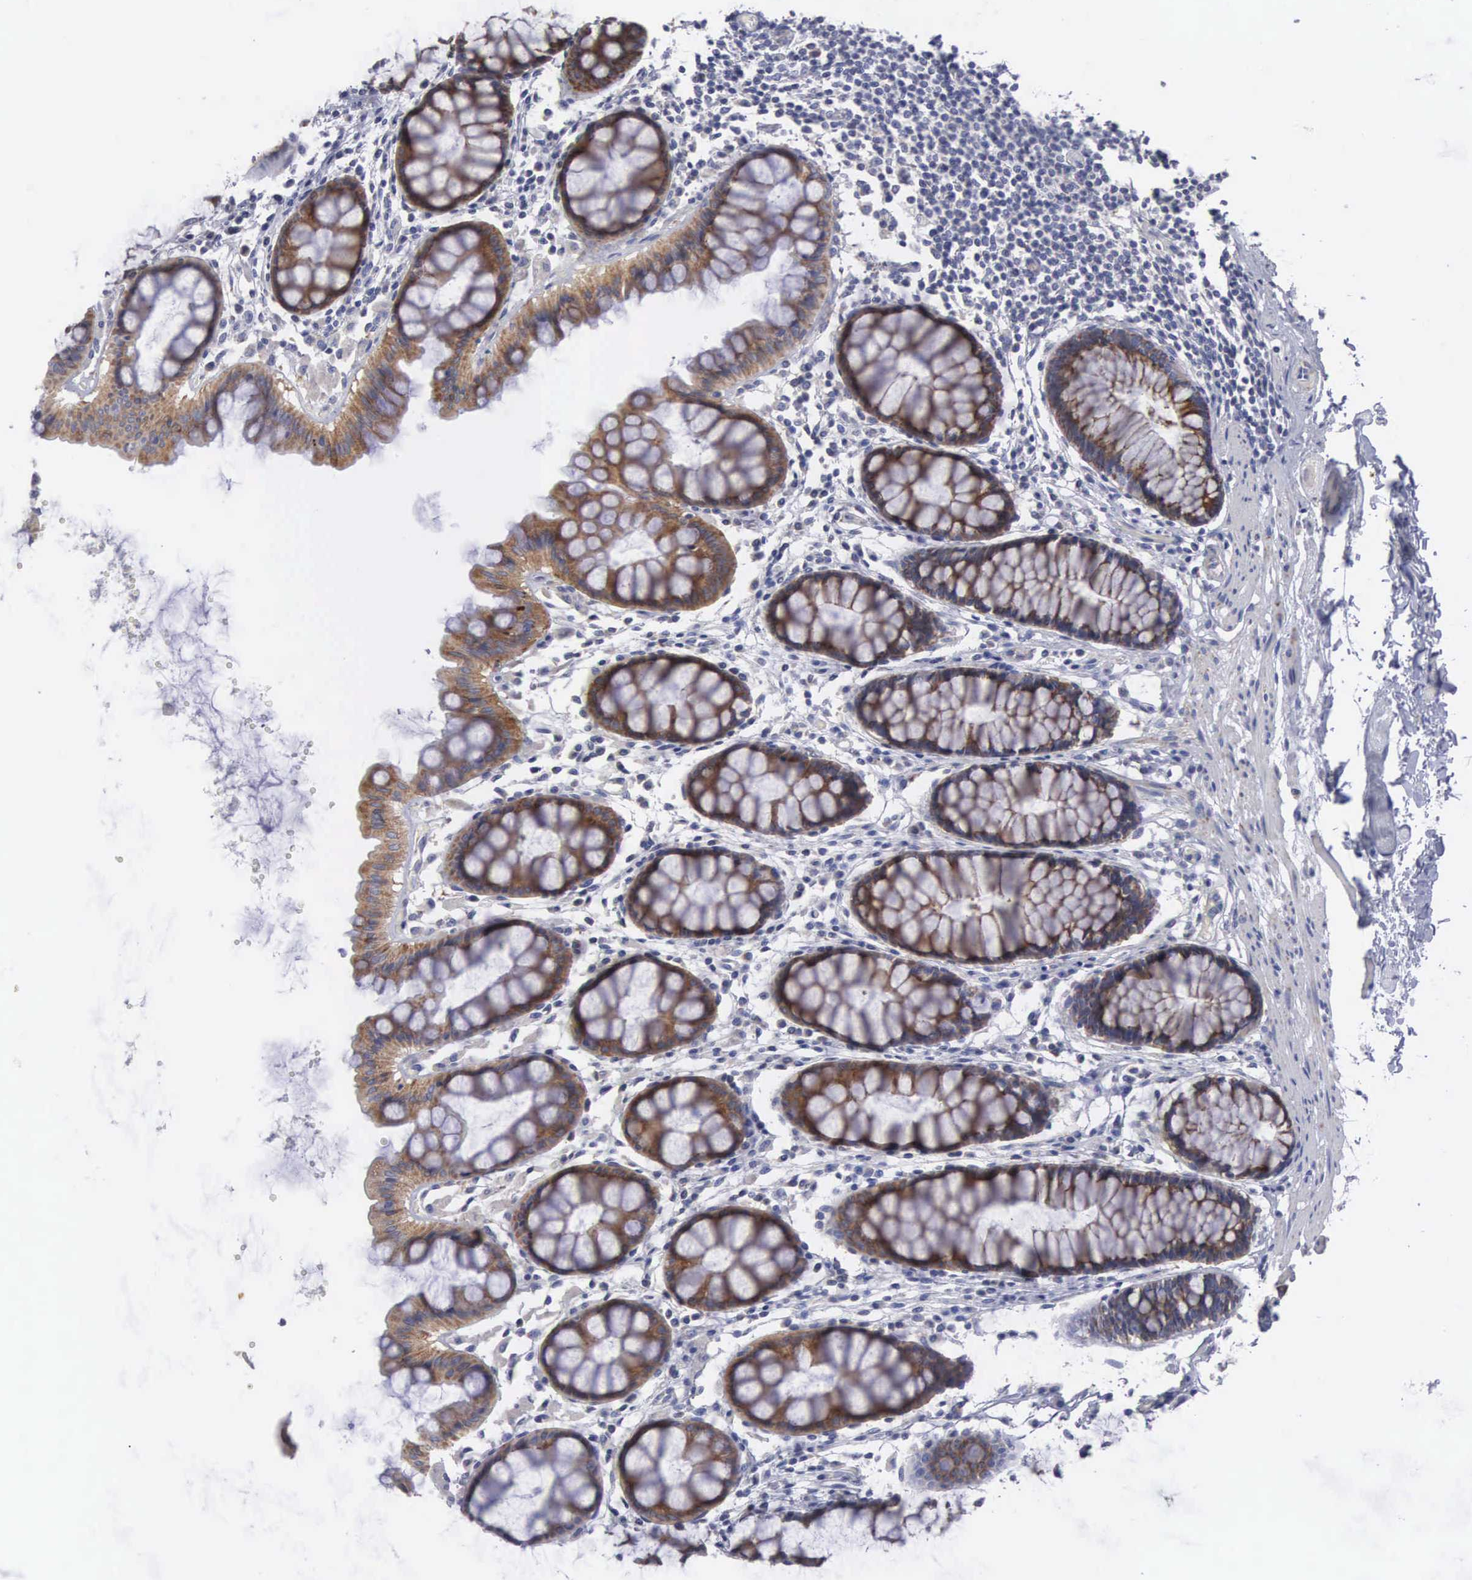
{"staining": {"intensity": "strong", "quantity": ">75%", "location": "cytoplasmic/membranous"}, "tissue": "rectum", "cell_type": "Glandular cells", "image_type": "normal", "snomed": [{"axis": "morphology", "description": "Normal tissue, NOS"}, {"axis": "topography", "description": "Rectum"}], "caption": "The micrograph reveals staining of benign rectum, revealing strong cytoplasmic/membranous protein expression (brown color) within glandular cells. Ihc stains the protein in brown and the nuclei are stained blue.", "gene": "APOOL", "patient": {"sex": "male", "age": 77}}